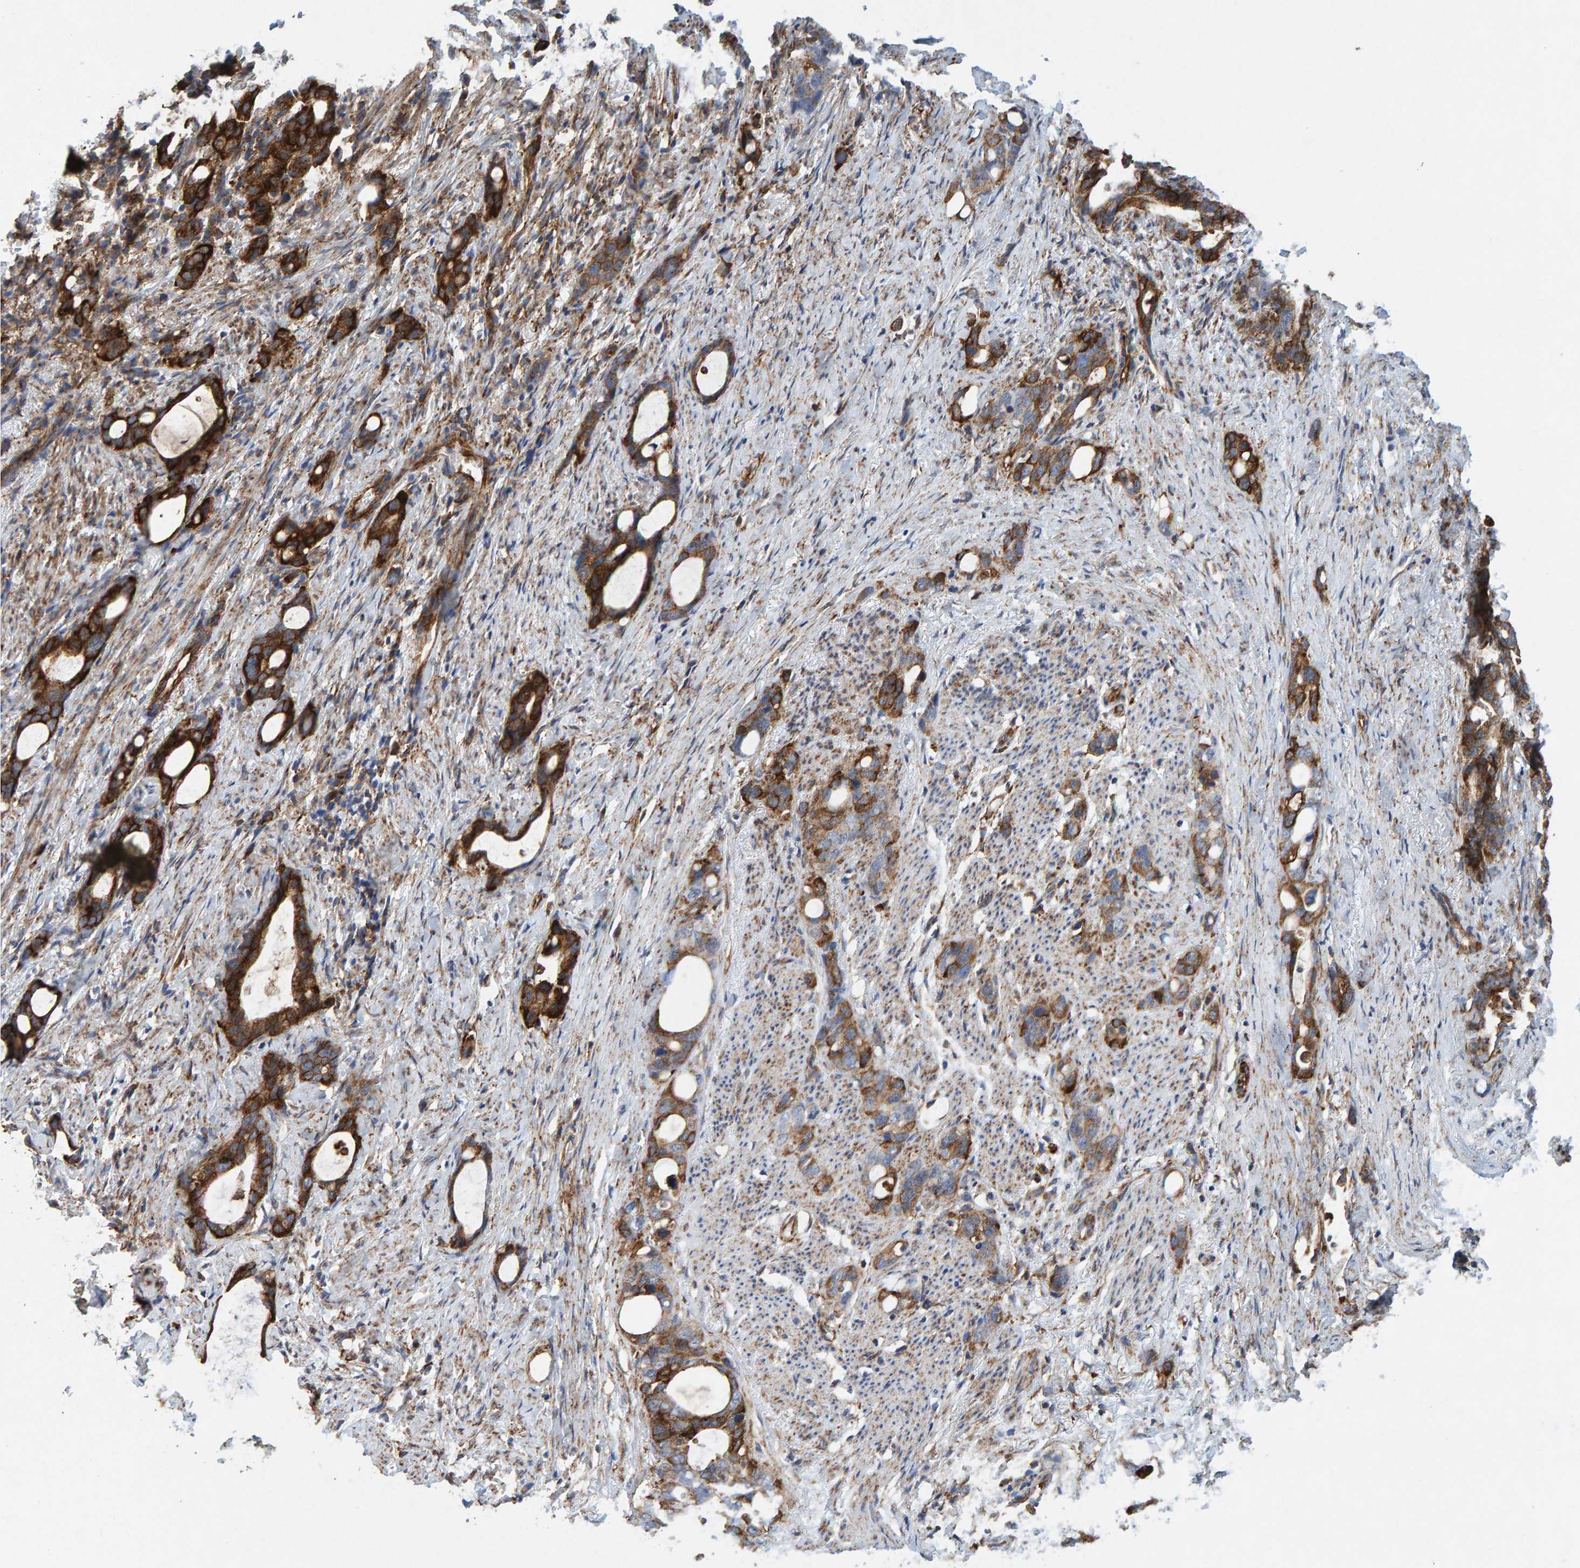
{"staining": {"intensity": "strong", "quantity": ">75%", "location": "cytoplasmic/membranous"}, "tissue": "stomach cancer", "cell_type": "Tumor cells", "image_type": "cancer", "snomed": [{"axis": "morphology", "description": "Adenocarcinoma, NOS"}, {"axis": "topography", "description": "Stomach"}], "caption": "The photomicrograph exhibits staining of stomach adenocarcinoma, revealing strong cytoplasmic/membranous protein positivity (brown color) within tumor cells. Using DAB (3,3'-diaminobenzidine) (brown) and hematoxylin (blue) stains, captured at high magnification using brightfield microscopy.", "gene": "MVP", "patient": {"sex": "female", "age": 75}}